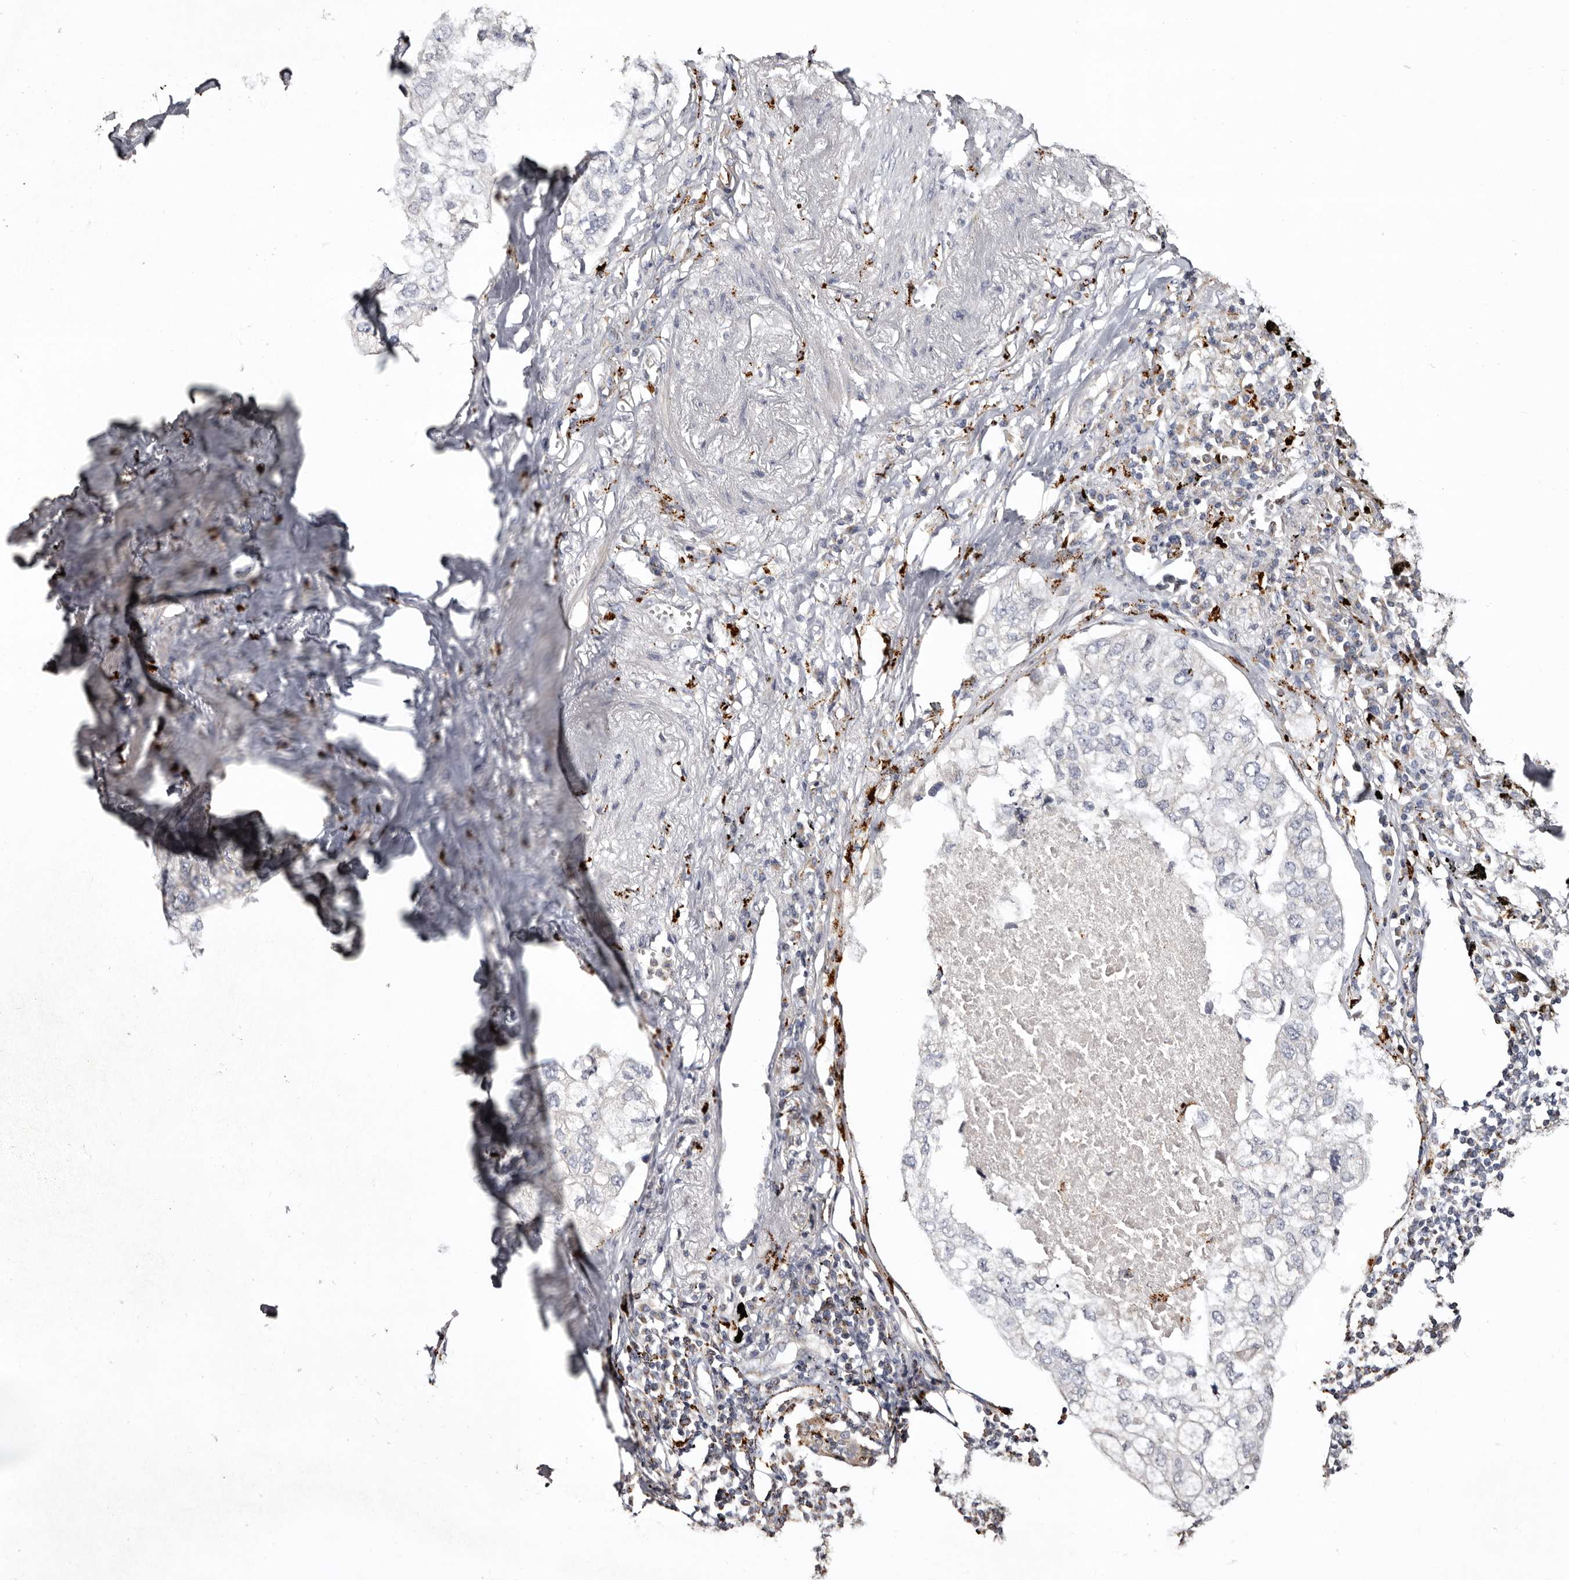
{"staining": {"intensity": "negative", "quantity": "none", "location": "none"}, "tissue": "lung cancer", "cell_type": "Tumor cells", "image_type": "cancer", "snomed": [{"axis": "morphology", "description": "Adenocarcinoma, NOS"}, {"axis": "topography", "description": "Lung"}], "caption": "The histopathology image reveals no staining of tumor cells in lung adenocarcinoma. (IHC, brightfield microscopy, high magnification).", "gene": "MECR", "patient": {"sex": "male", "age": 65}}